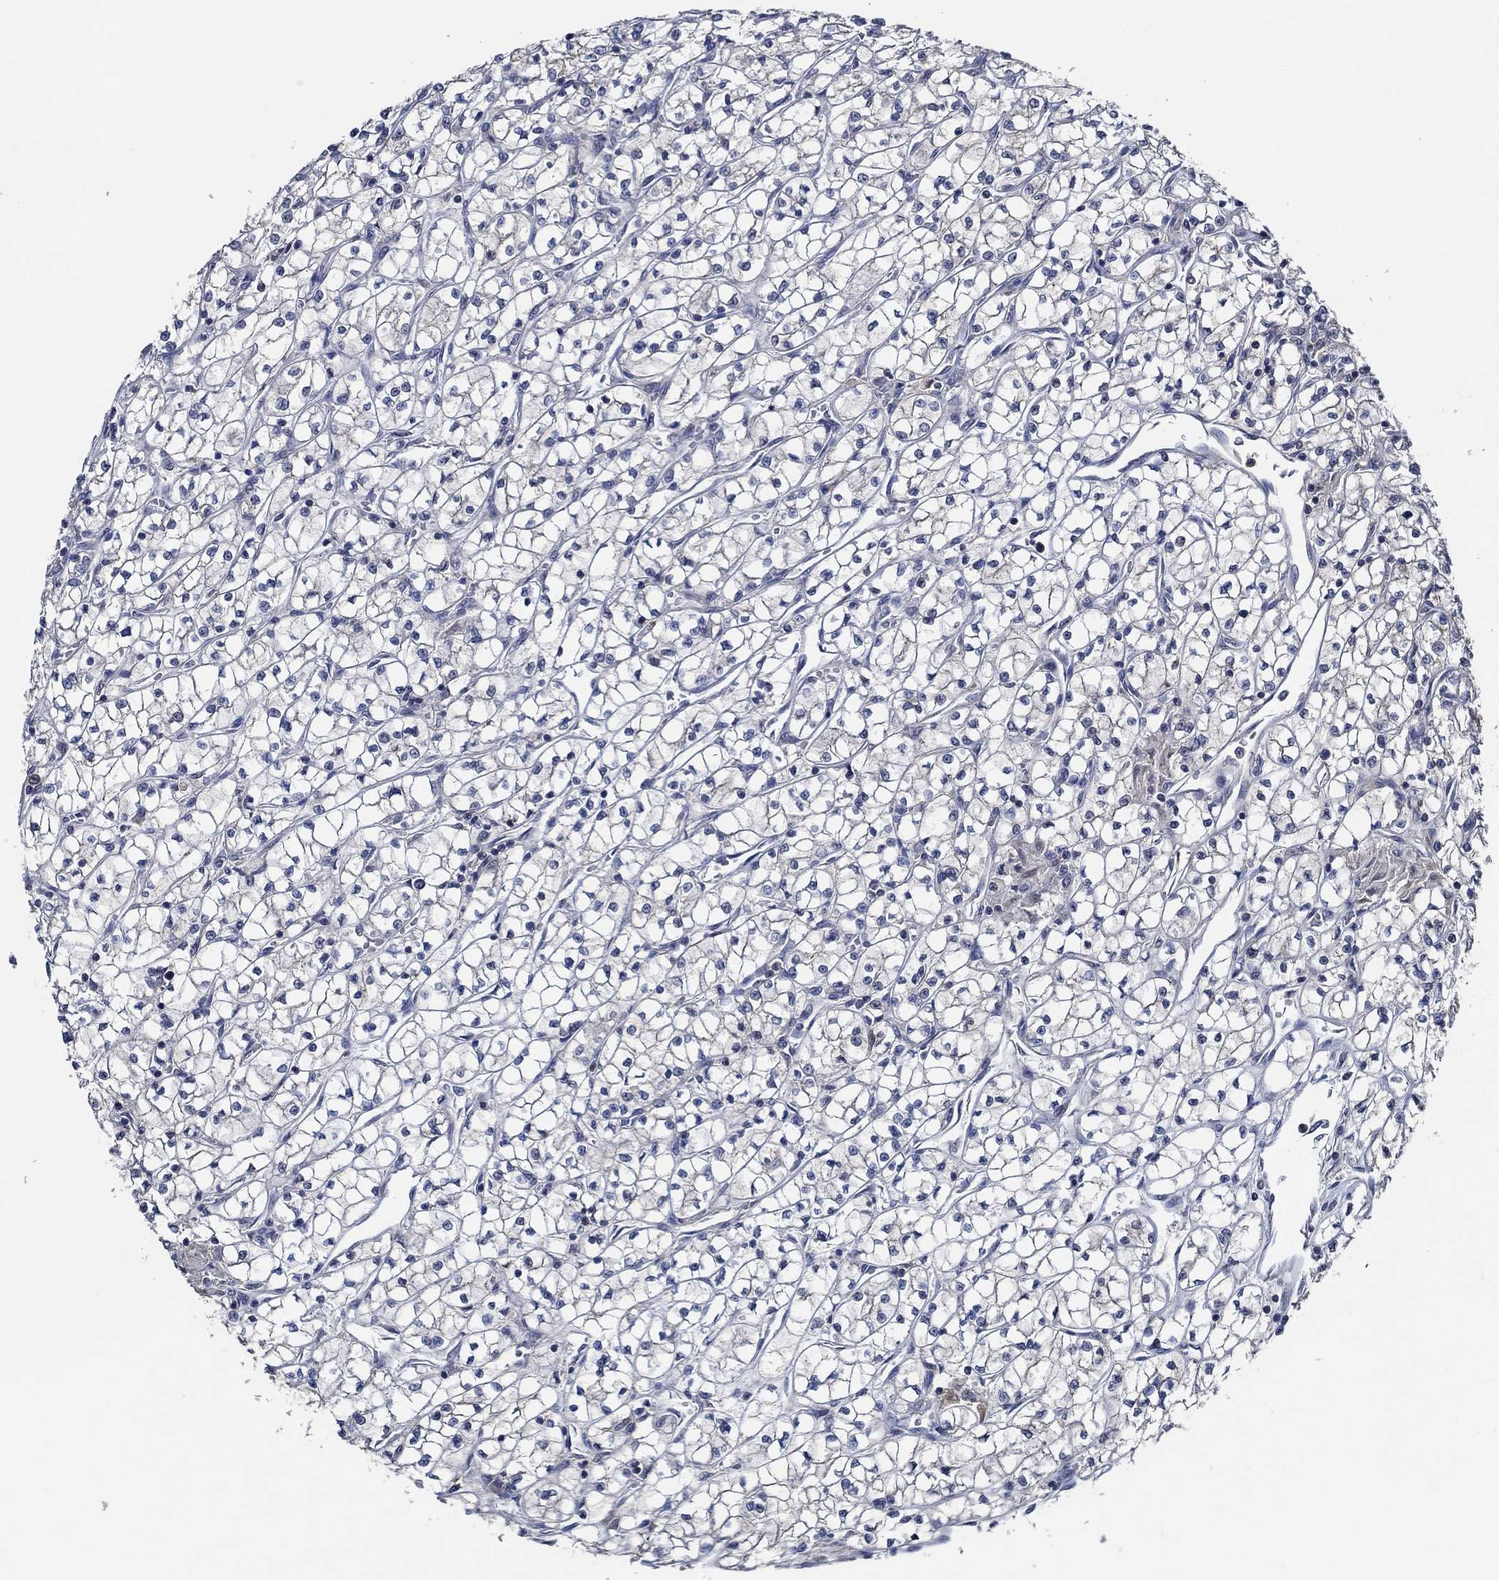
{"staining": {"intensity": "moderate", "quantity": "<25%", "location": "cytoplasmic/membranous"}, "tissue": "renal cancer", "cell_type": "Tumor cells", "image_type": "cancer", "snomed": [{"axis": "morphology", "description": "Adenocarcinoma, NOS"}, {"axis": "topography", "description": "Kidney"}], "caption": "Renal adenocarcinoma tissue exhibits moderate cytoplasmic/membranous positivity in about <25% of tumor cells, visualized by immunohistochemistry.", "gene": "DACT1", "patient": {"sex": "female", "age": 64}}